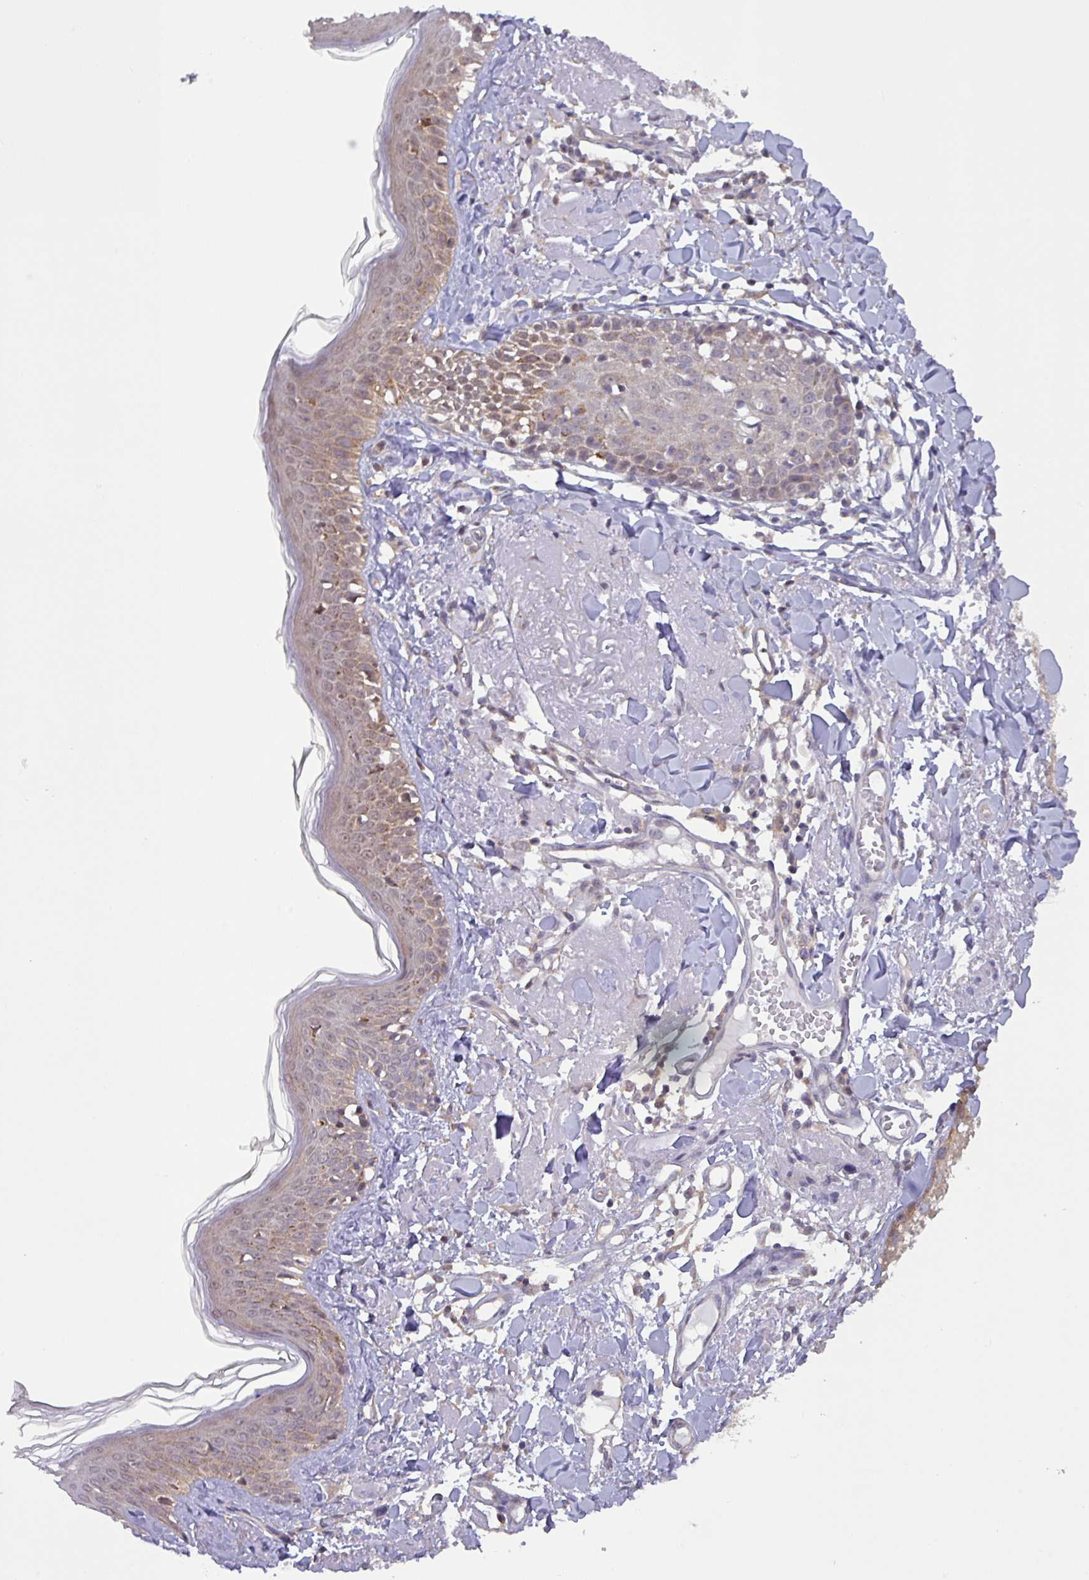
{"staining": {"intensity": "weak", "quantity": "25%-75%", "location": "cytoplasmic/membranous"}, "tissue": "skin", "cell_type": "Fibroblasts", "image_type": "normal", "snomed": [{"axis": "morphology", "description": "Normal tissue, NOS"}, {"axis": "morphology", "description": "Malignant melanoma, NOS"}, {"axis": "topography", "description": "Skin"}], "caption": "IHC micrograph of normal human skin stained for a protein (brown), which demonstrates low levels of weak cytoplasmic/membranous expression in about 25%-75% of fibroblasts.", "gene": "GALNT12", "patient": {"sex": "male", "age": 80}}